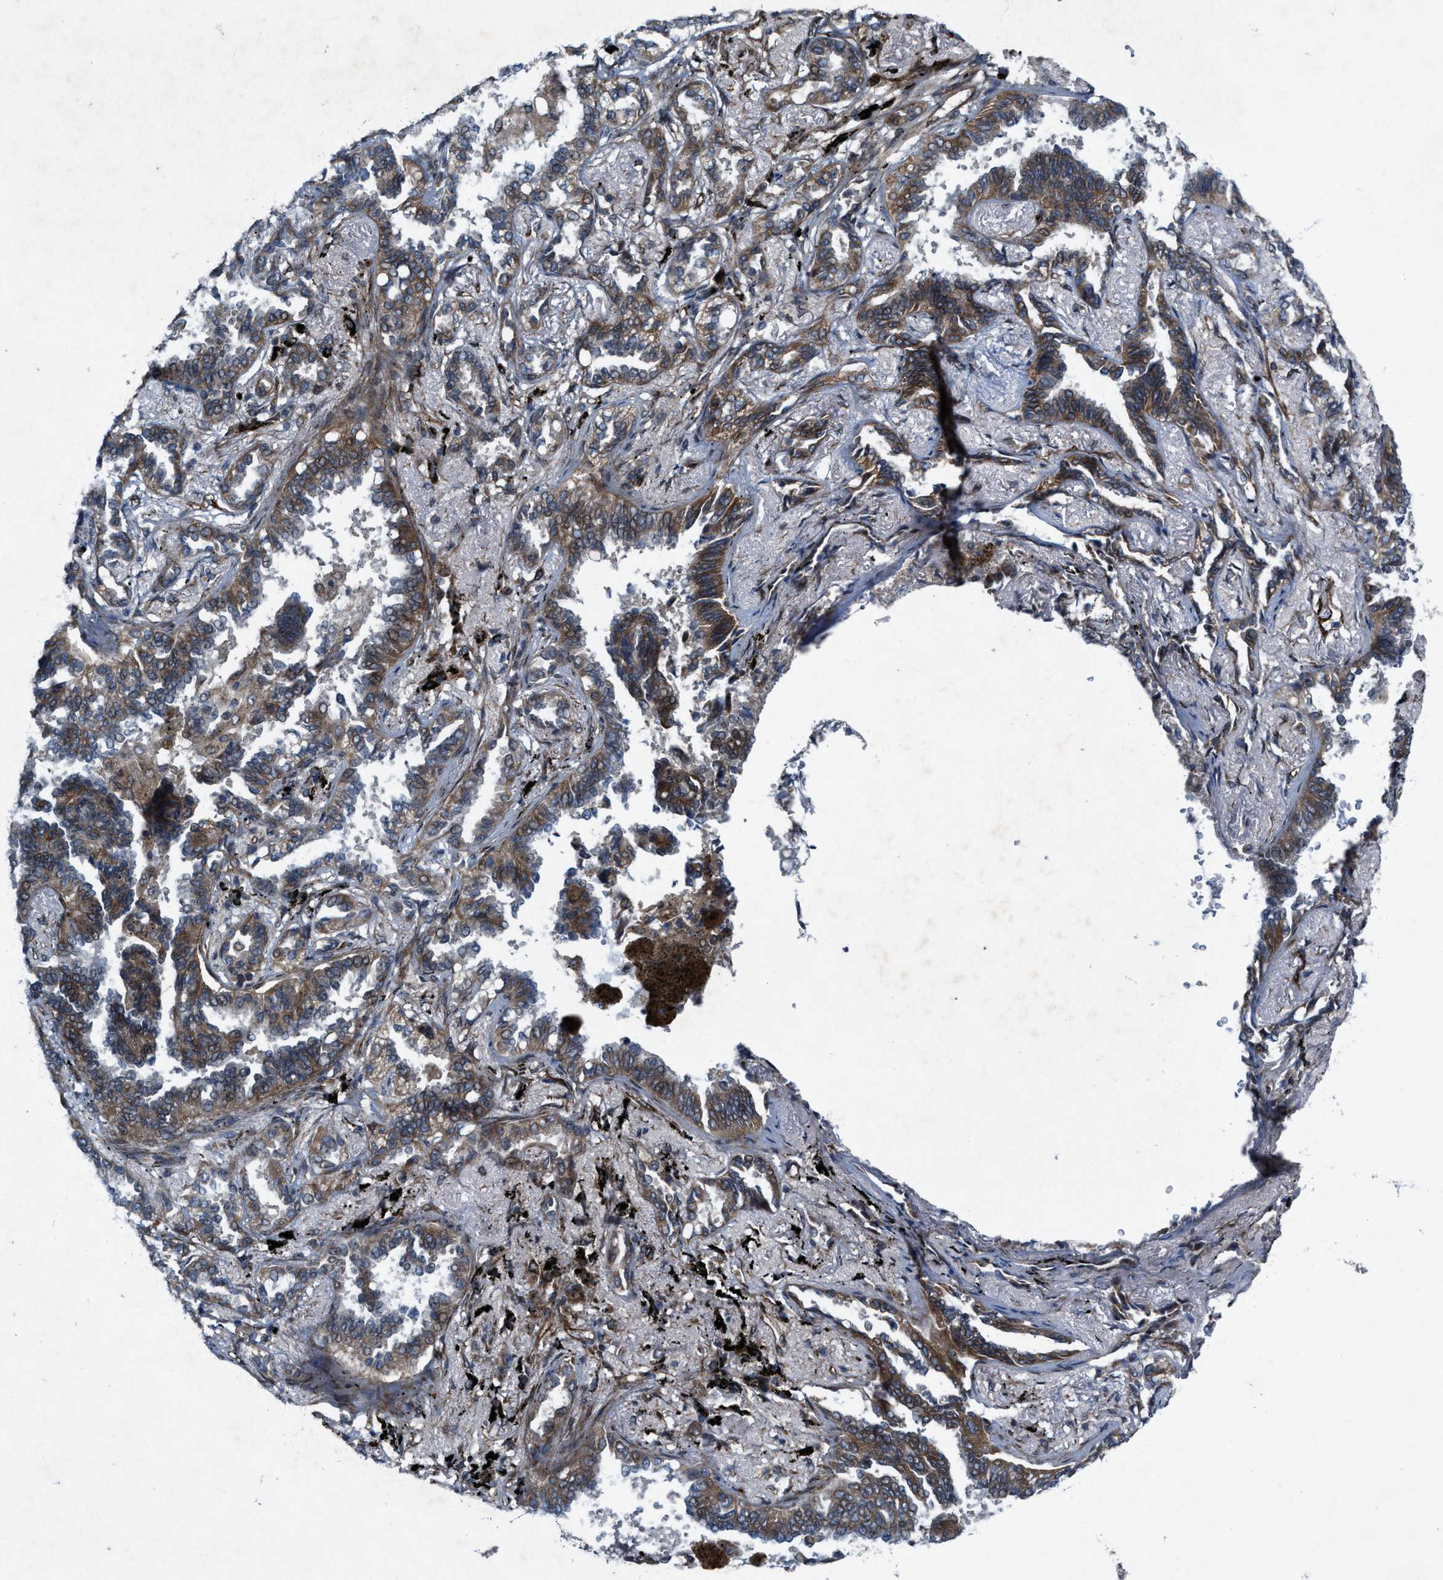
{"staining": {"intensity": "moderate", "quantity": ">75%", "location": "cytoplasmic/membranous"}, "tissue": "lung cancer", "cell_type": "Tumor cells", "image_type": "cancer", "snomed": [{"axis": "morphology", "description": "Adenocarcinoma, NOS"}, {"axis": "topography", "description": "Lung"}], "caption": "Moderate cytoplasmic/membranous staining for a protein is identified in approximately >75% of tumor cells of lung cancer (adenocarcinoma) using IHC.", "gene": "URGCP", "patient": {"sex": "male", "age": 59}}